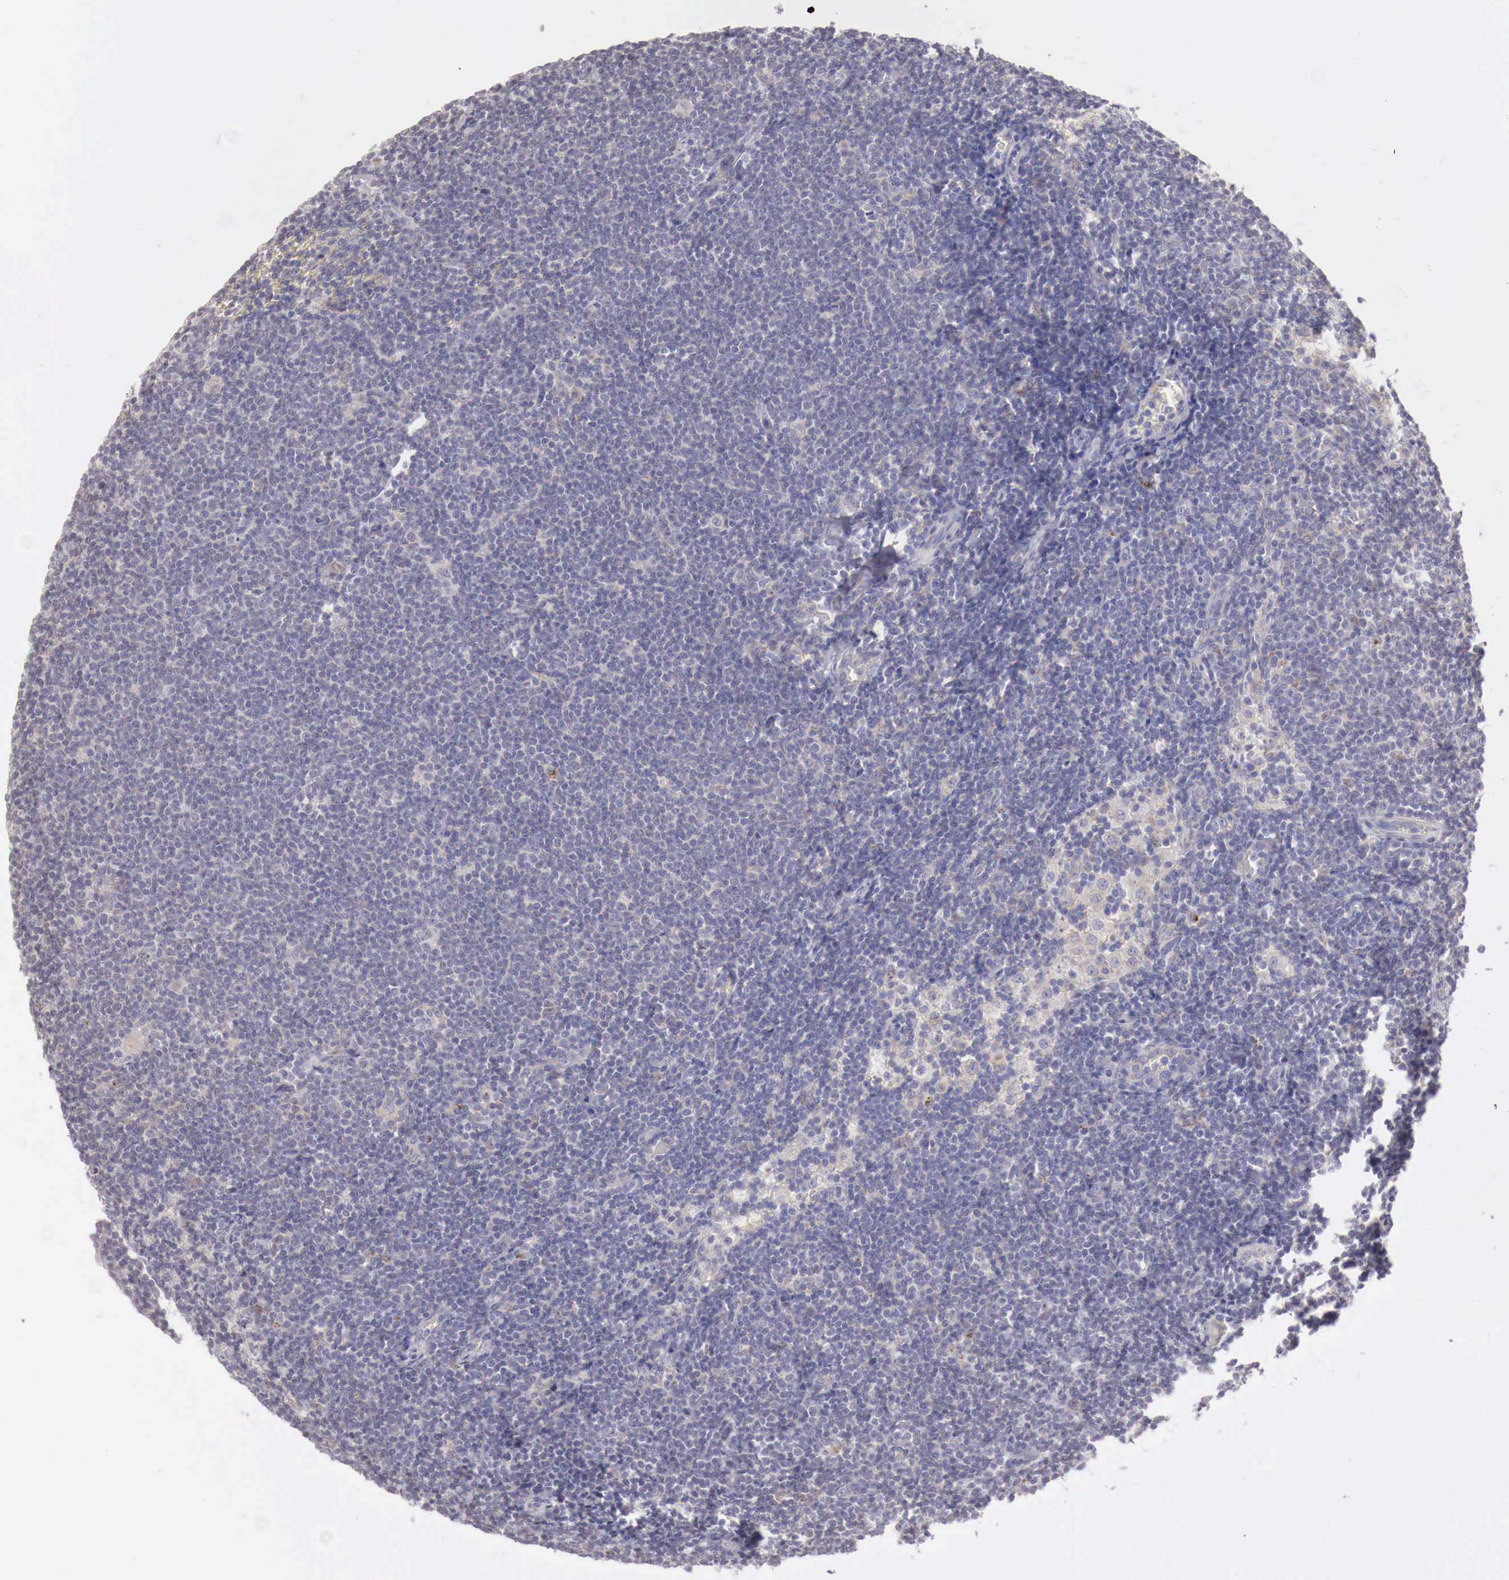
{"staining": {"intensity": "negative", "quantity": "none", "location": "none"}, "tissue": "lymphoma", "cell_type": "Tumor cells", "image_type": "cancer", "snomed": [{"axis": "morphology", "description": "Malignant lymphoma, non-Hodgkin's type, Low grade"}, {"axis": "topography", "description": "Lymph node"}], "caption": "The immunohistochemistry photomicrograph has no significant positivity in tumor cells of low-grade malignant lymphoma, non-Hodgkin's type tissue.", "gene": "NSDHL", "patient": {"sex": "male", "age": 65}}